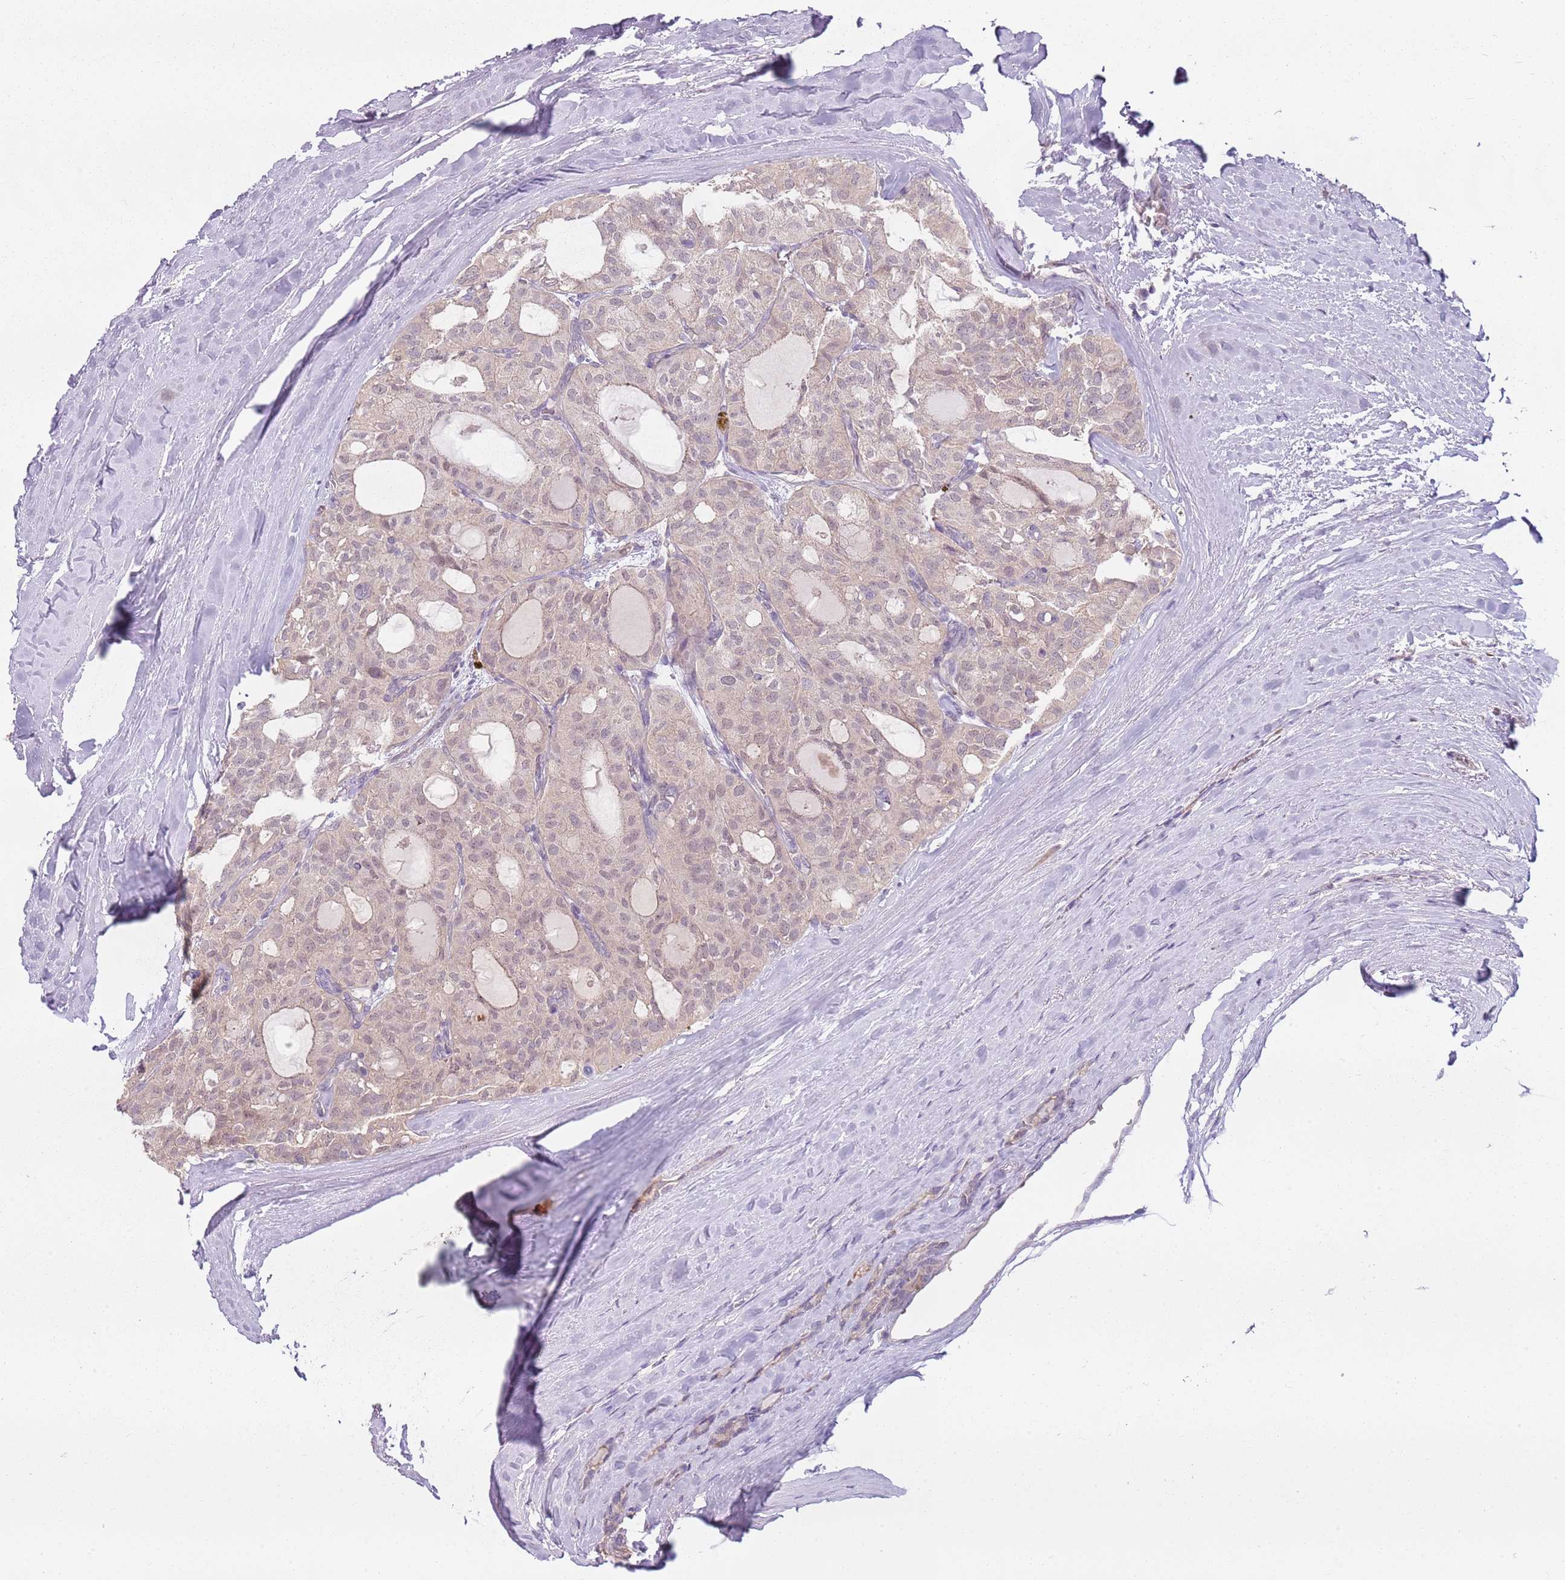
{"staining": {"intensity": "weak", "quantity": "25%-75%", "location": "cytoplasmic/membranous,nuclear"}, "tissue": "thyroid cancer", "cell_type": "Tumor cells", "image_type": "cancer", "snomed": [{"axis": "morphology", "description": "Follicular adenoma carcinoma, NOS"}, {"axis": "topography", "description": "Thyroid gland"}], "caption": "Immunohistochemistry histopathology image of neoplastic tissue: human thyroid cancer (follicular adenoma carcinoma) stained using immunohistochemistry demonstrates low levels of weak protein expression localized specifically in the cytoplasmic/membranous and nuclear of tumor cells, appearing as a cytoplasmic/membranous and nuclear brown color.", "gene": "TEKT4", "patient": {"sex": "male", "age": 75}}